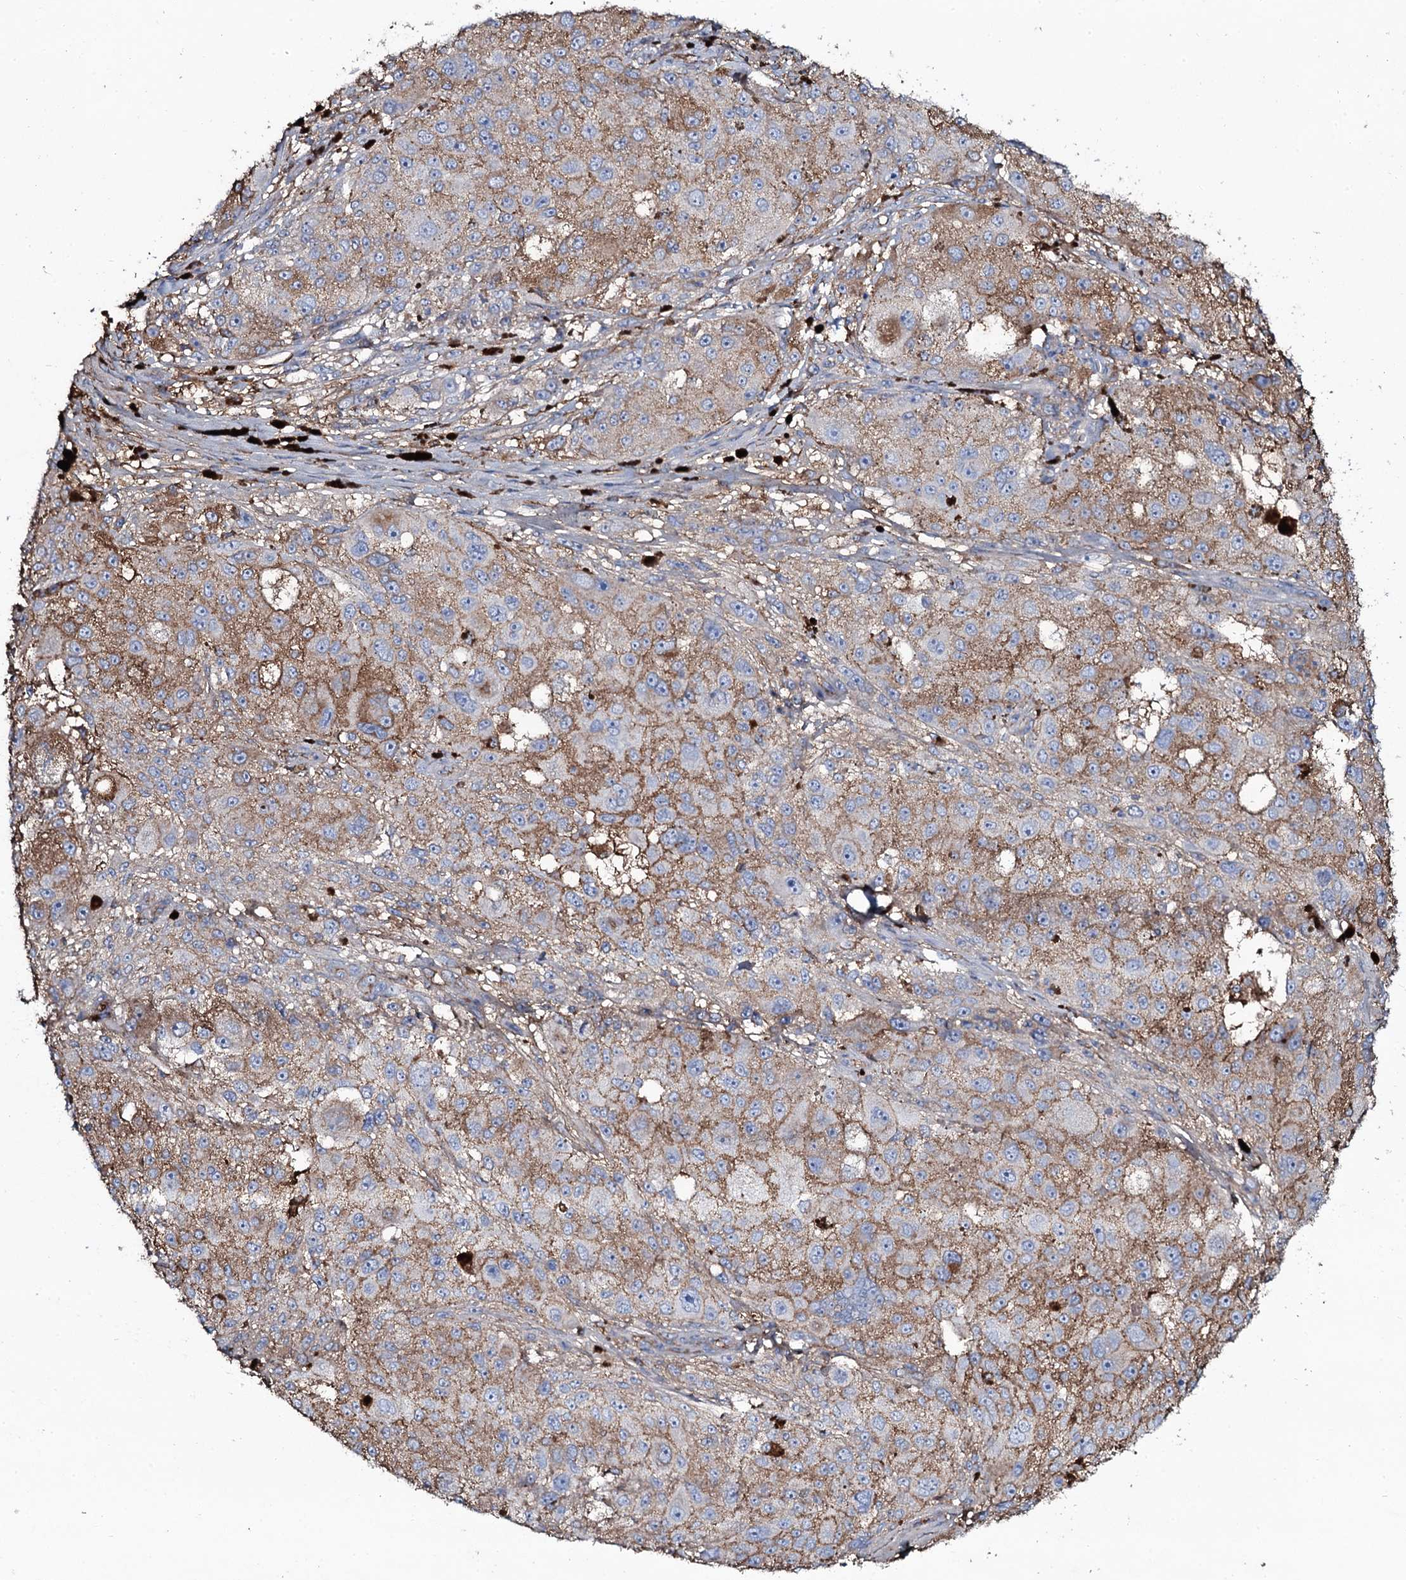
{"staining": {"intensity": "moderate", "quantity": "25%-75%", "location": "cytoplasmic/membranous"}, "tissue": "melanoma", "cell_type": "Tumor cells", "image_type": "cancer", "snomed": [{"axis": "morphology", "description": "Necrosis, NOS"}, {"axis": "morphology", "description": "Malignant melanoma, NOS"}, {"axis": "topography", "description": "Skin"}], "caption": "Immunohistochemistry histopathology image of neoplastic tissue: human malignant melanoma stained using IHC demonstrates medium levels of moderate protein expression localized specifically in the cytoplasmic/membranous of tumor cells, appearing as a cytoplasmic/membranous brown color.", "gene": "EDN1", "patient": {"sex": "female", "age": 87}}